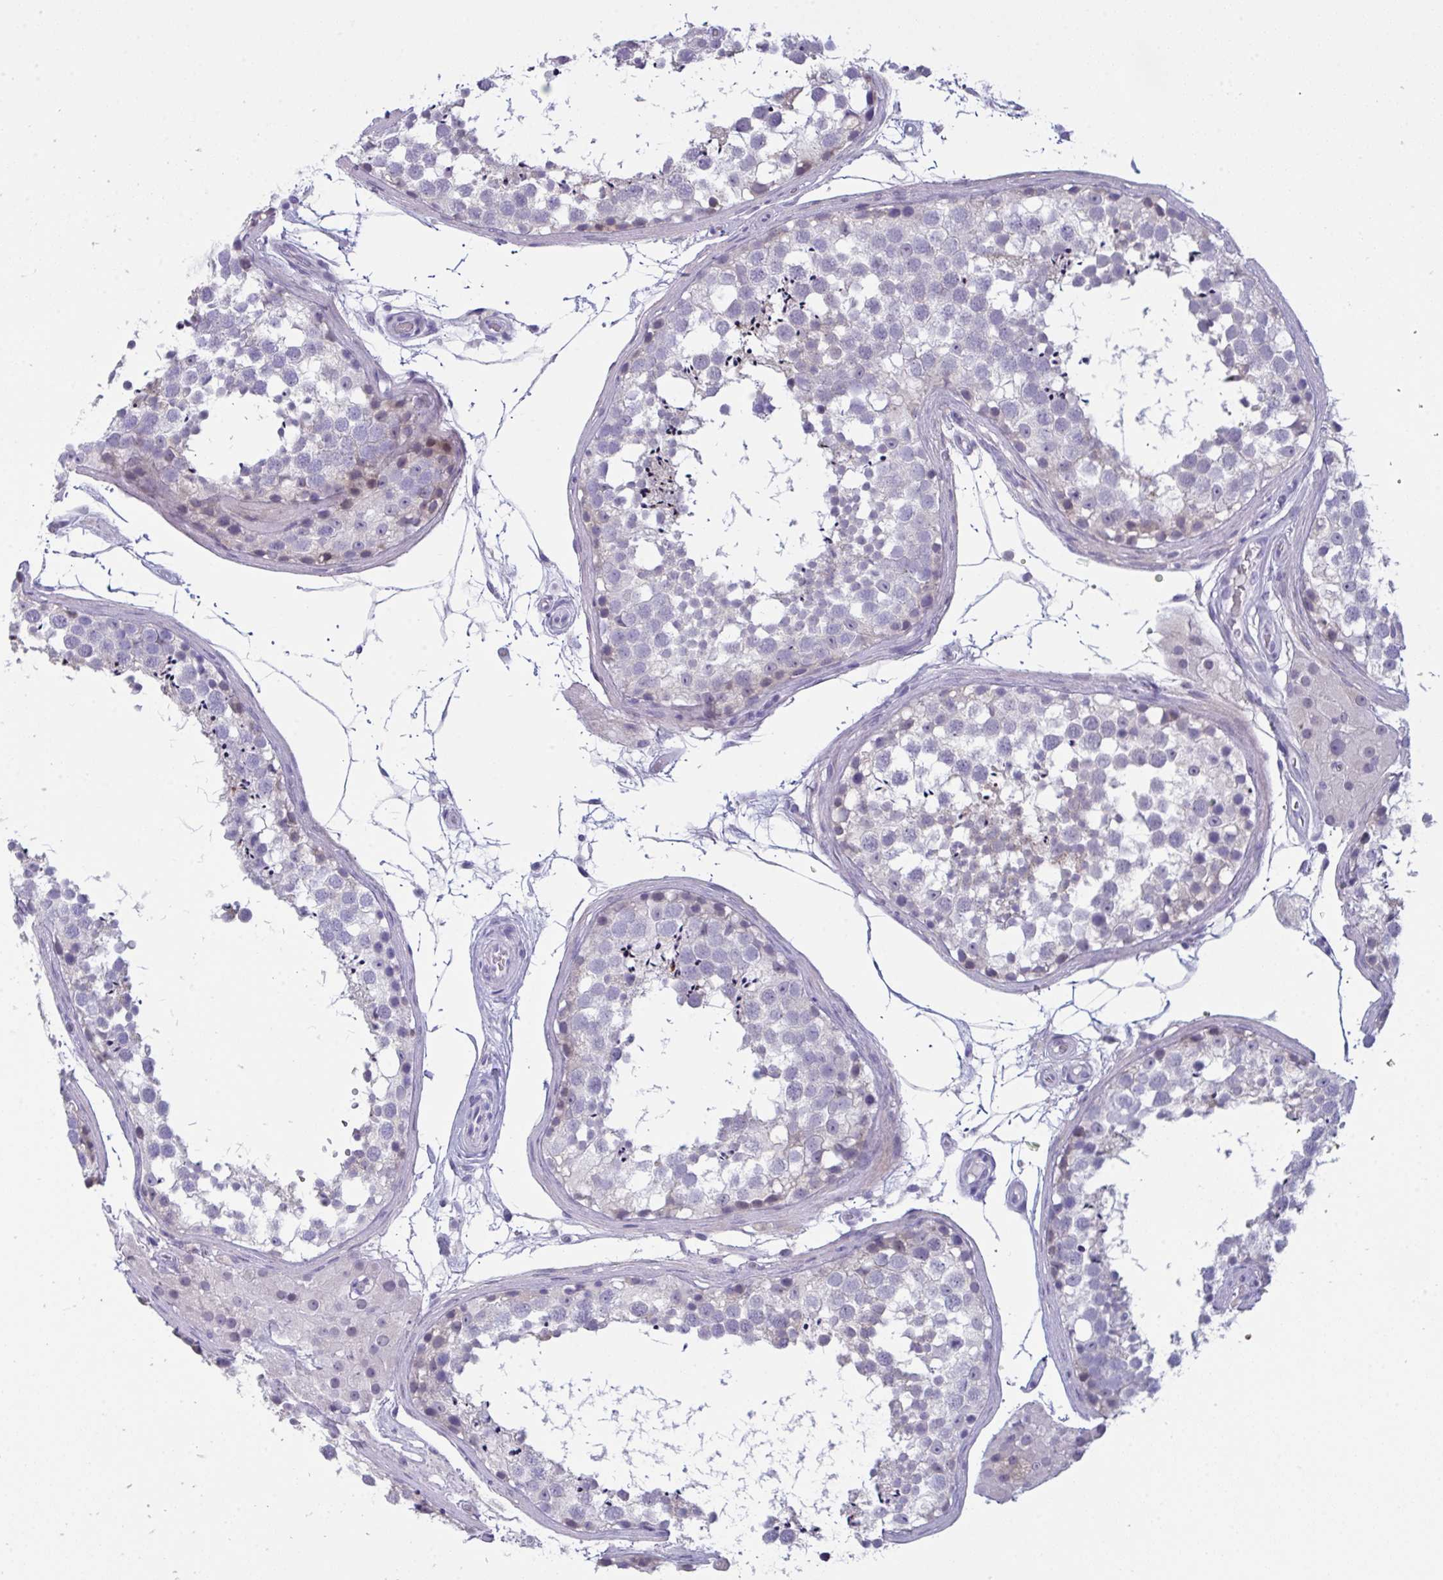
{"staining": {"intensity": "weak", "quantity": "<25%", "location": "cytoplasmic/membranous"}, "tissue": "testis", "cell_type": "Cells in seminiferous ducts", "image_type": "normal", "snomed": [{"axis": "morphology", "description": "Normal tissue, NOS"}, {"axis": "morphology", "description": "Seminoma, NOS"}, {"axis": "topography", "description": "Testis"}], "caption": "This is an immunohistochemistry photomicrograph of unremarkable human testis. There is no staining in cells in seminiferous ducts.", "gene": "TENT5D", "patient": {"sex": "male", "age": 65}}